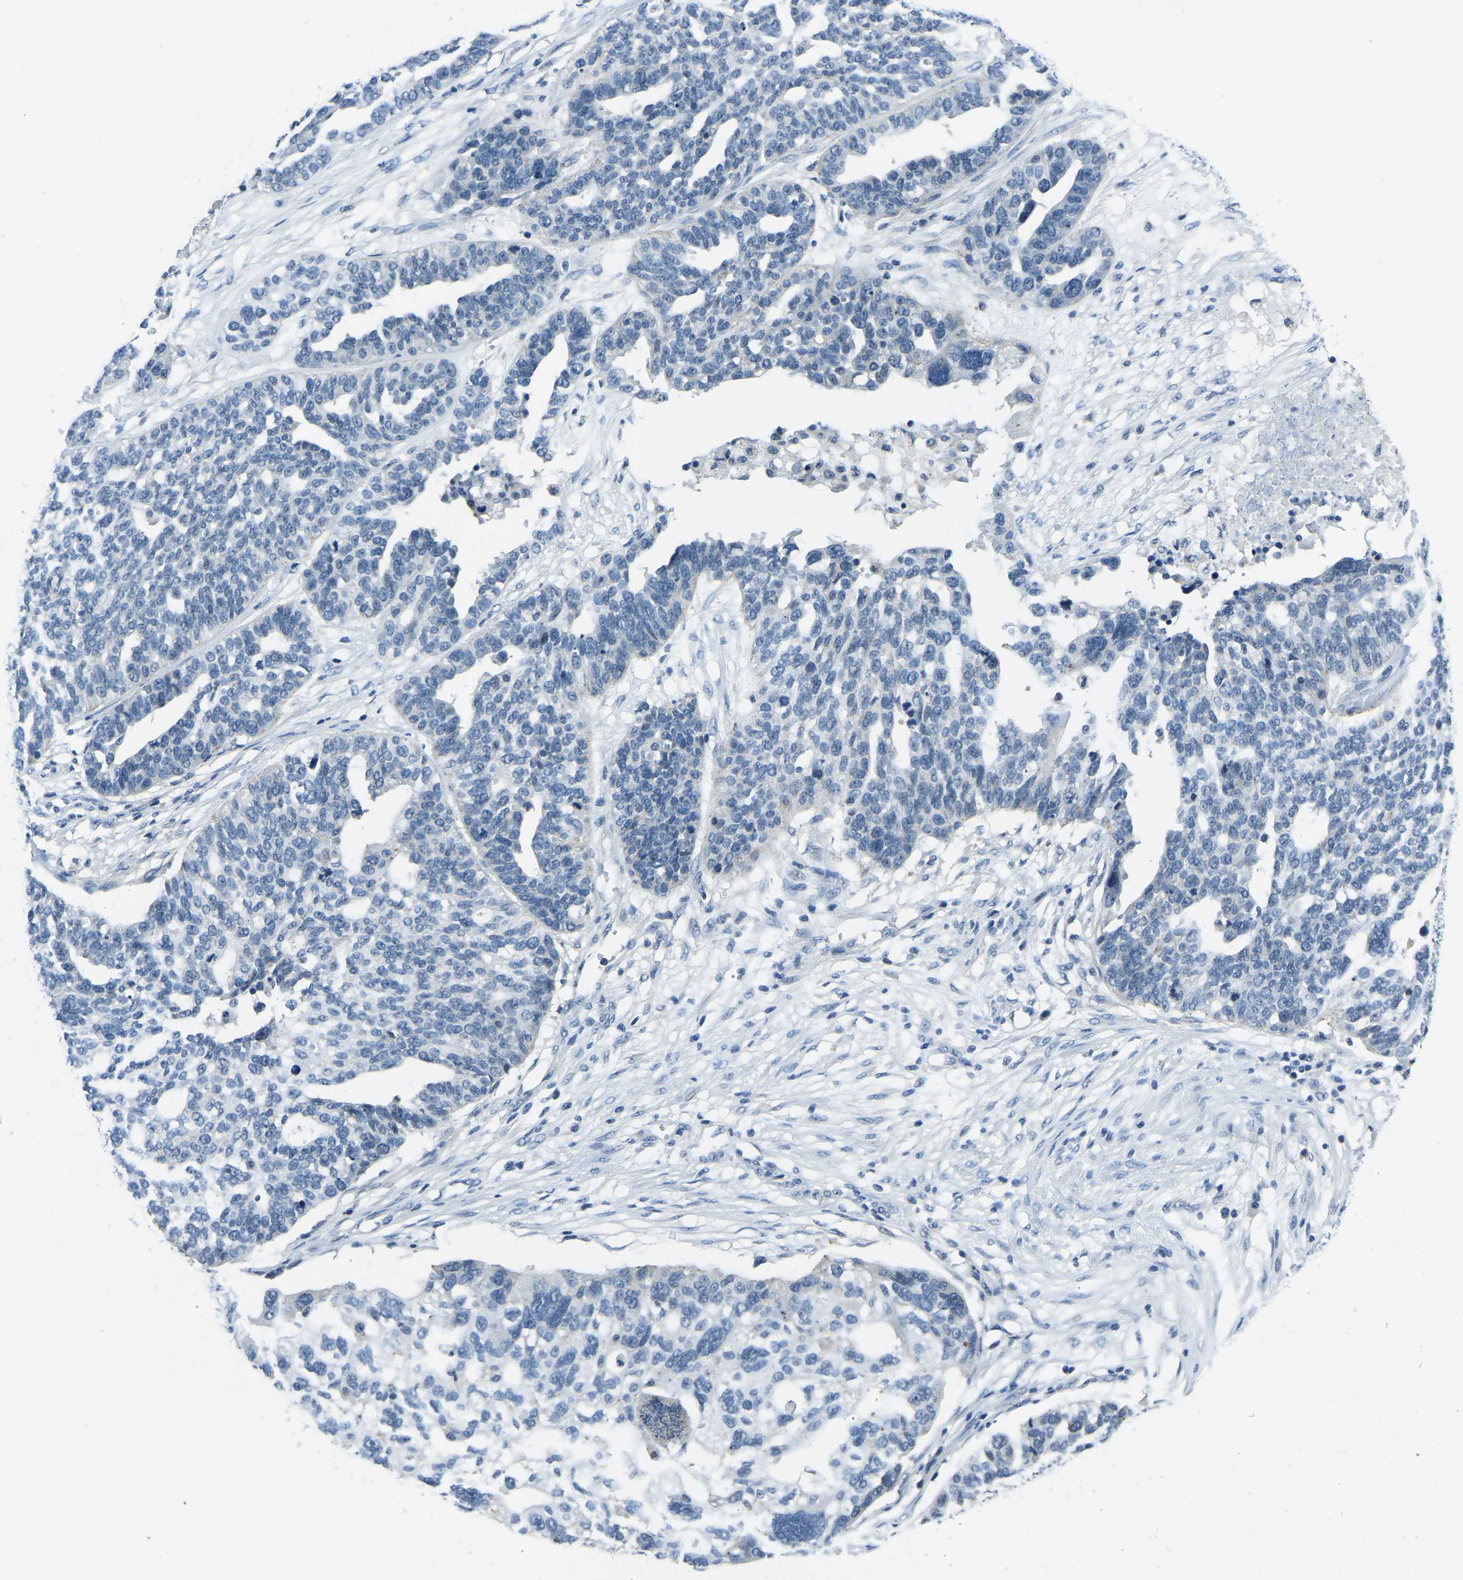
{"staining": {"intensity": "negative", "quantity": "none", "location": "none"}, "tissue": "ovarian cancer", "cell_type": "Tumor cells", "image_type": "cancer", "snomed": [{"axis": "morphology", "description": "Cystadenocarcinoma, serous, NOS"}, {"axis": "topography", "description": "Ovary"}], "caption": "A histopathology image of human ovarian cancer (serous cystadenocarcinoma) is negative for staining in tumor cells.", "gene": "RRP1", "patient": {"sex": "female", "age": 59}}